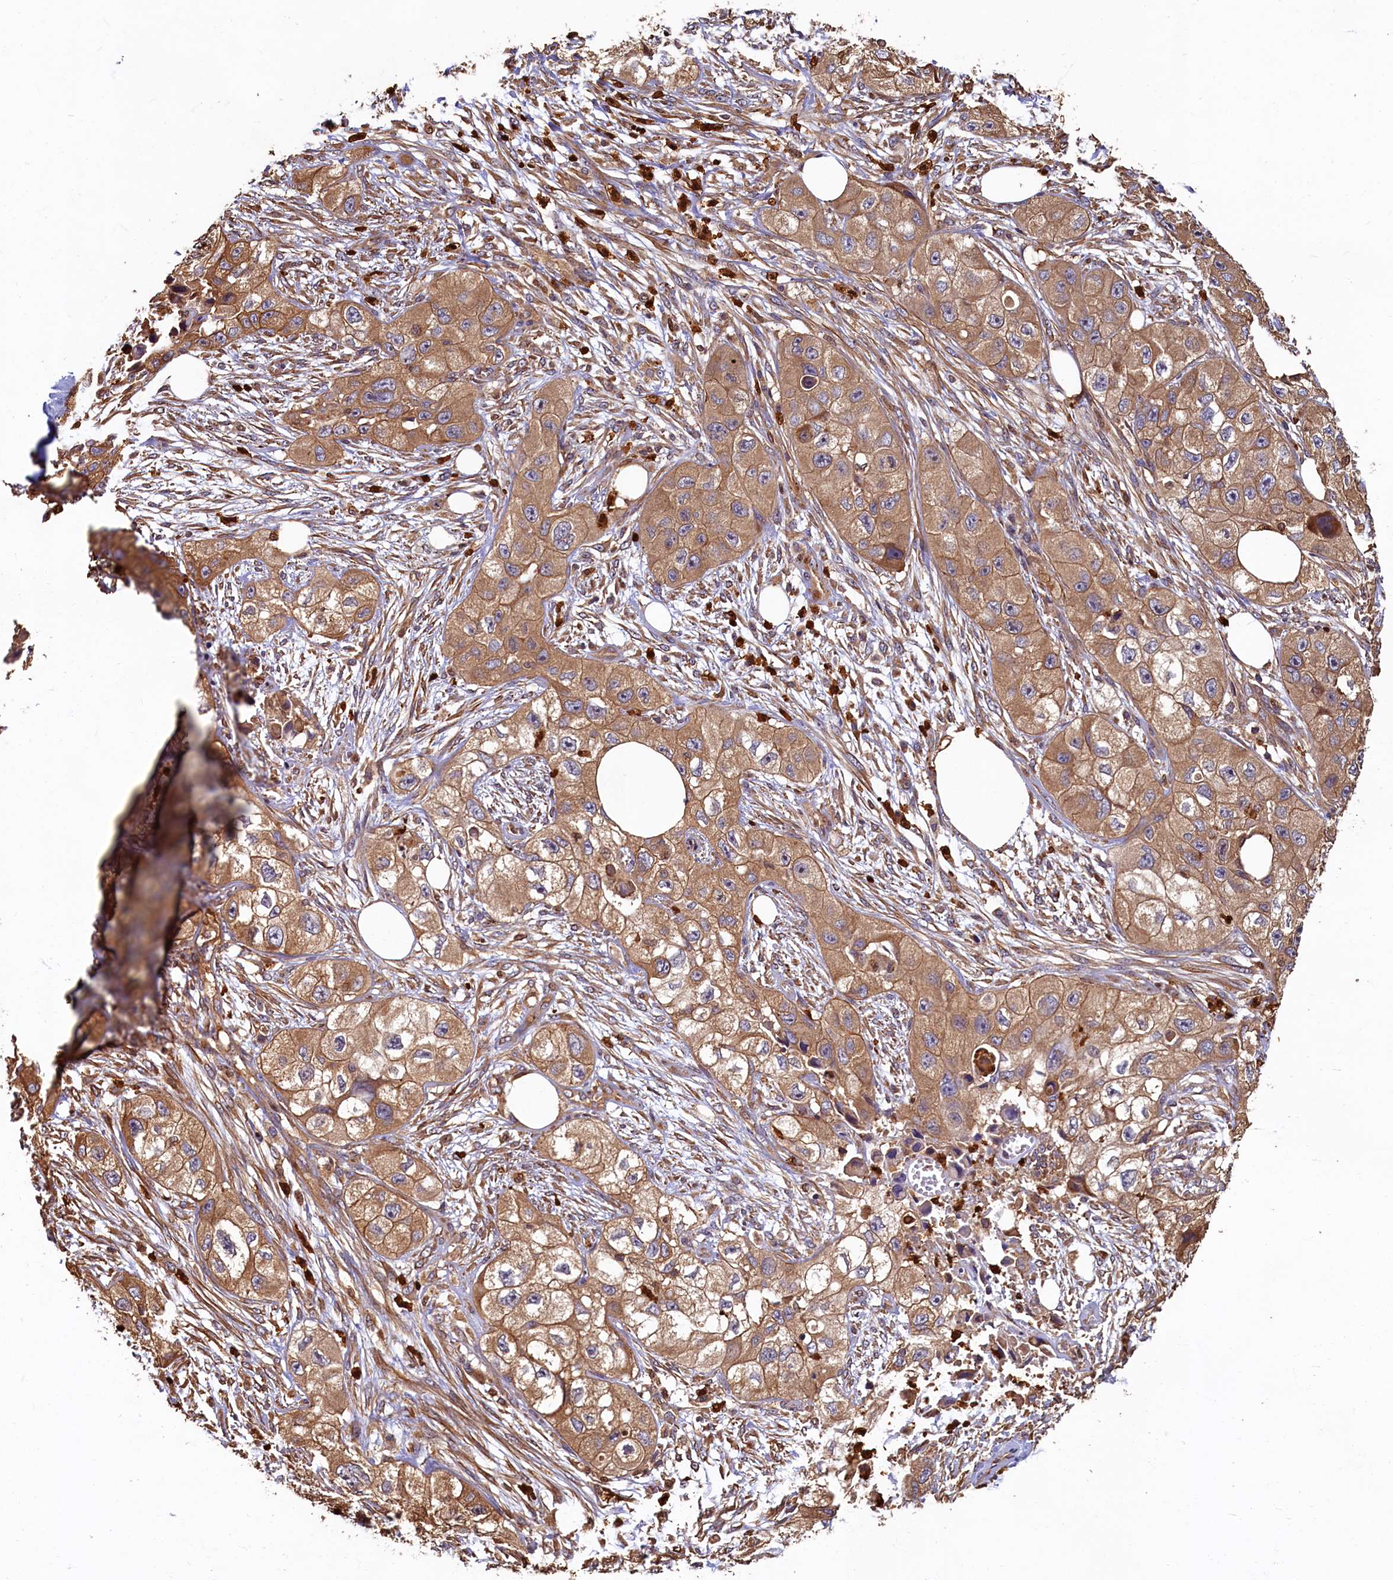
{"staining": {"intensity": "moderate", "quantity": ">75%", "location": "cytoplasmic/membranous"}, "tissue": "skin cancer", "cell_type": "Tumor cells", "image_type": "cancer", "snomed": [{"axis": "morphology", "description": "Squamous cell carcinoma, NOS"}, {"axis": "topography", "description": "Skin"}, {"axis": "topography", "description": "Subcutis"}], "caption": "Immunohistochemistry (IHC) of human skin cancer (squamous cell carcinoma) displays medium levels of moderate cytoplasmic/membranous positivity in approximately >75% of tumor cells. Using DAB (3,3'-diaminobenzidine) (brown) and hematoxylin (blue) stains, captured at high magnification using brightfield microscopy.", "gene": "CCDC102B", "patient": {"sex": "male", "age": 73}}